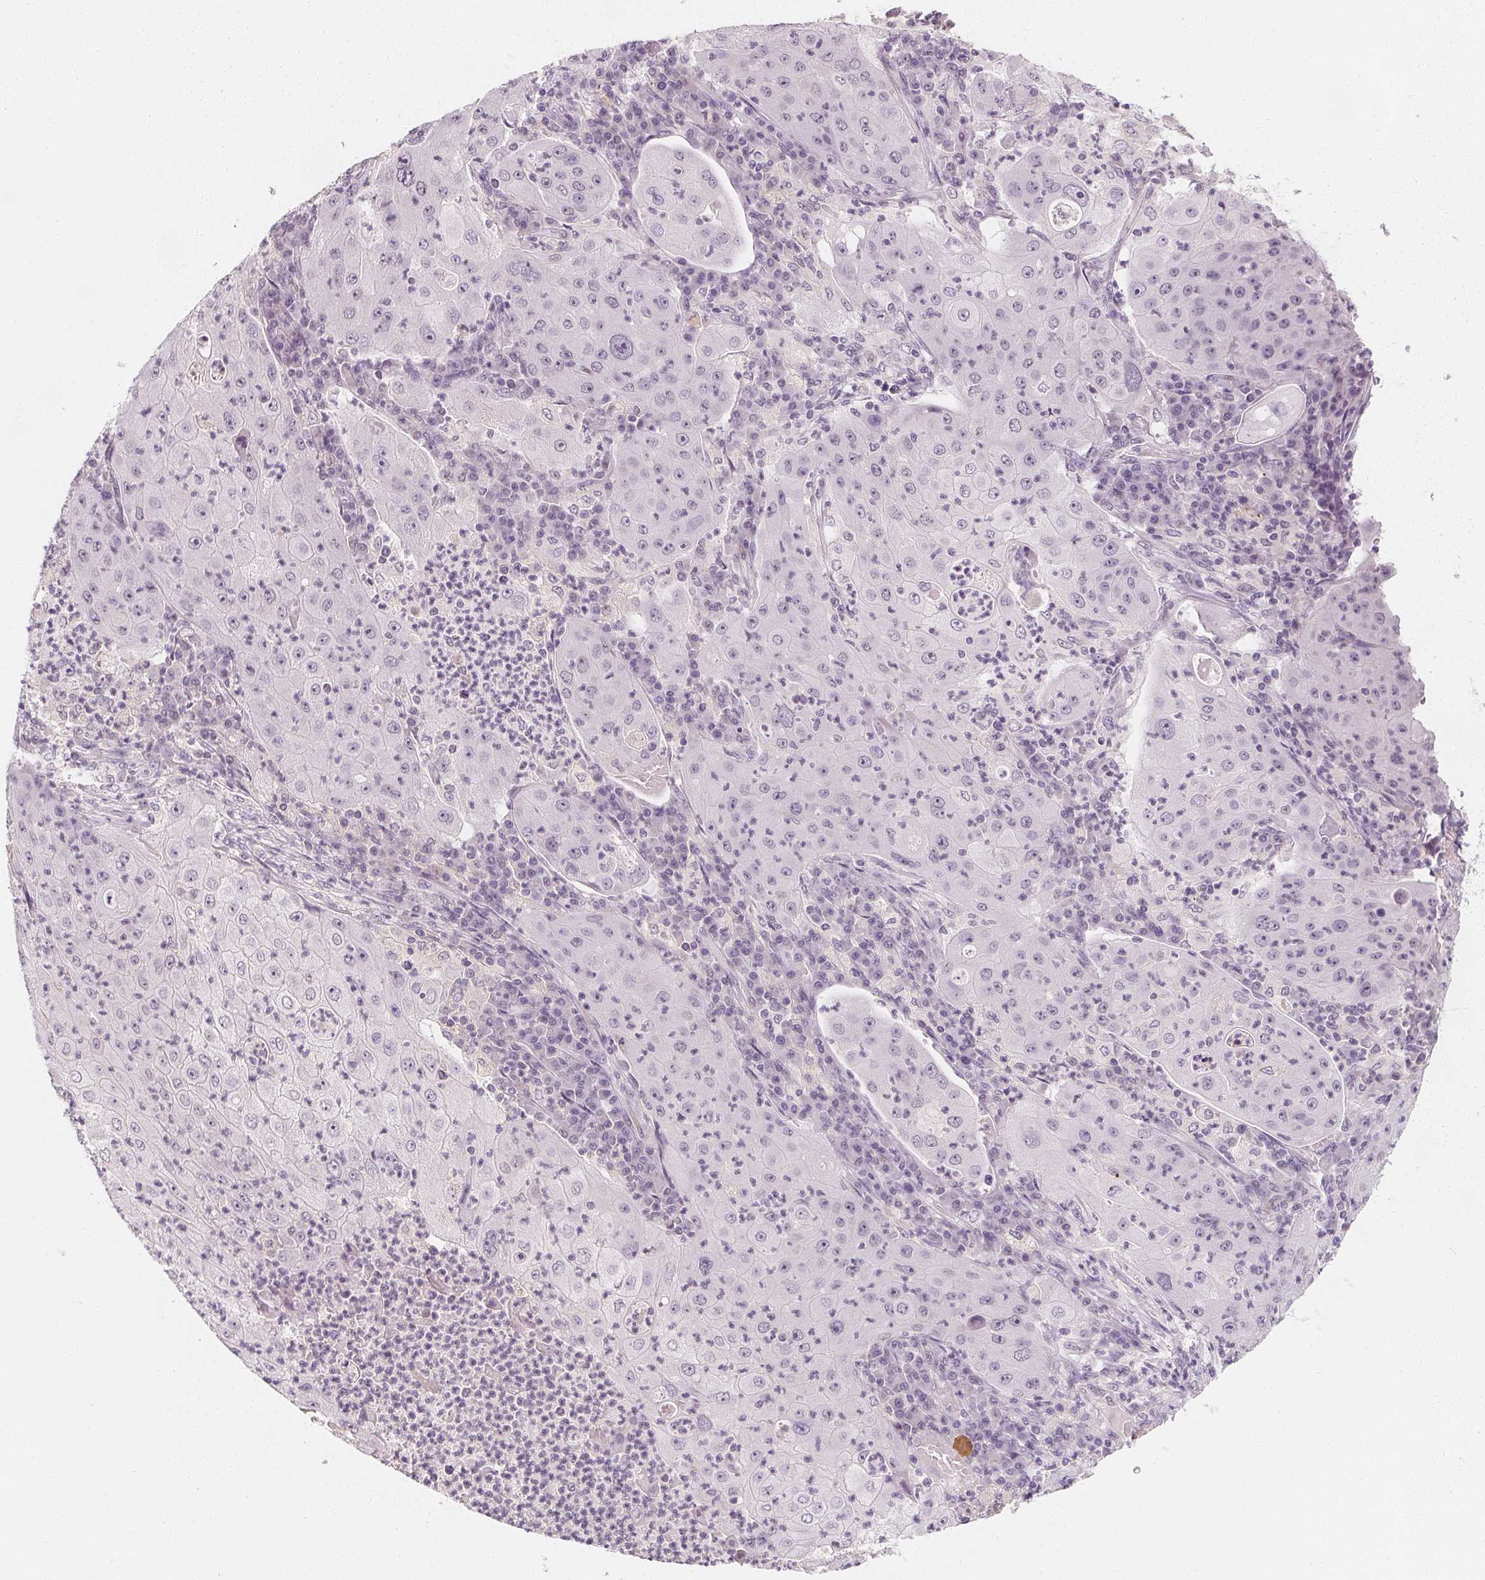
{"staining": {"intensity": "negative", "quantity": "none", "location": "none"}, "tissue": "lung cancer", "cell_type": "Tumor cells", "image_type": "cancer", "snomed": [{"axis": "morphology", "description": "Squamous cell carcinoma, NOS"}, {"axis": "topography", "description": "Lung"}], "caption": "Histopathology image shows no significant protein expression in tumor cells of lung cancer (squamous cell carcinoma). (DAB (3,3'-diaminobenzidine) immunohistochemistry (IHC) with hematoxylin counter stain).", "gene": "DBX2", "patient": {"sex": "female", "age": 59}}